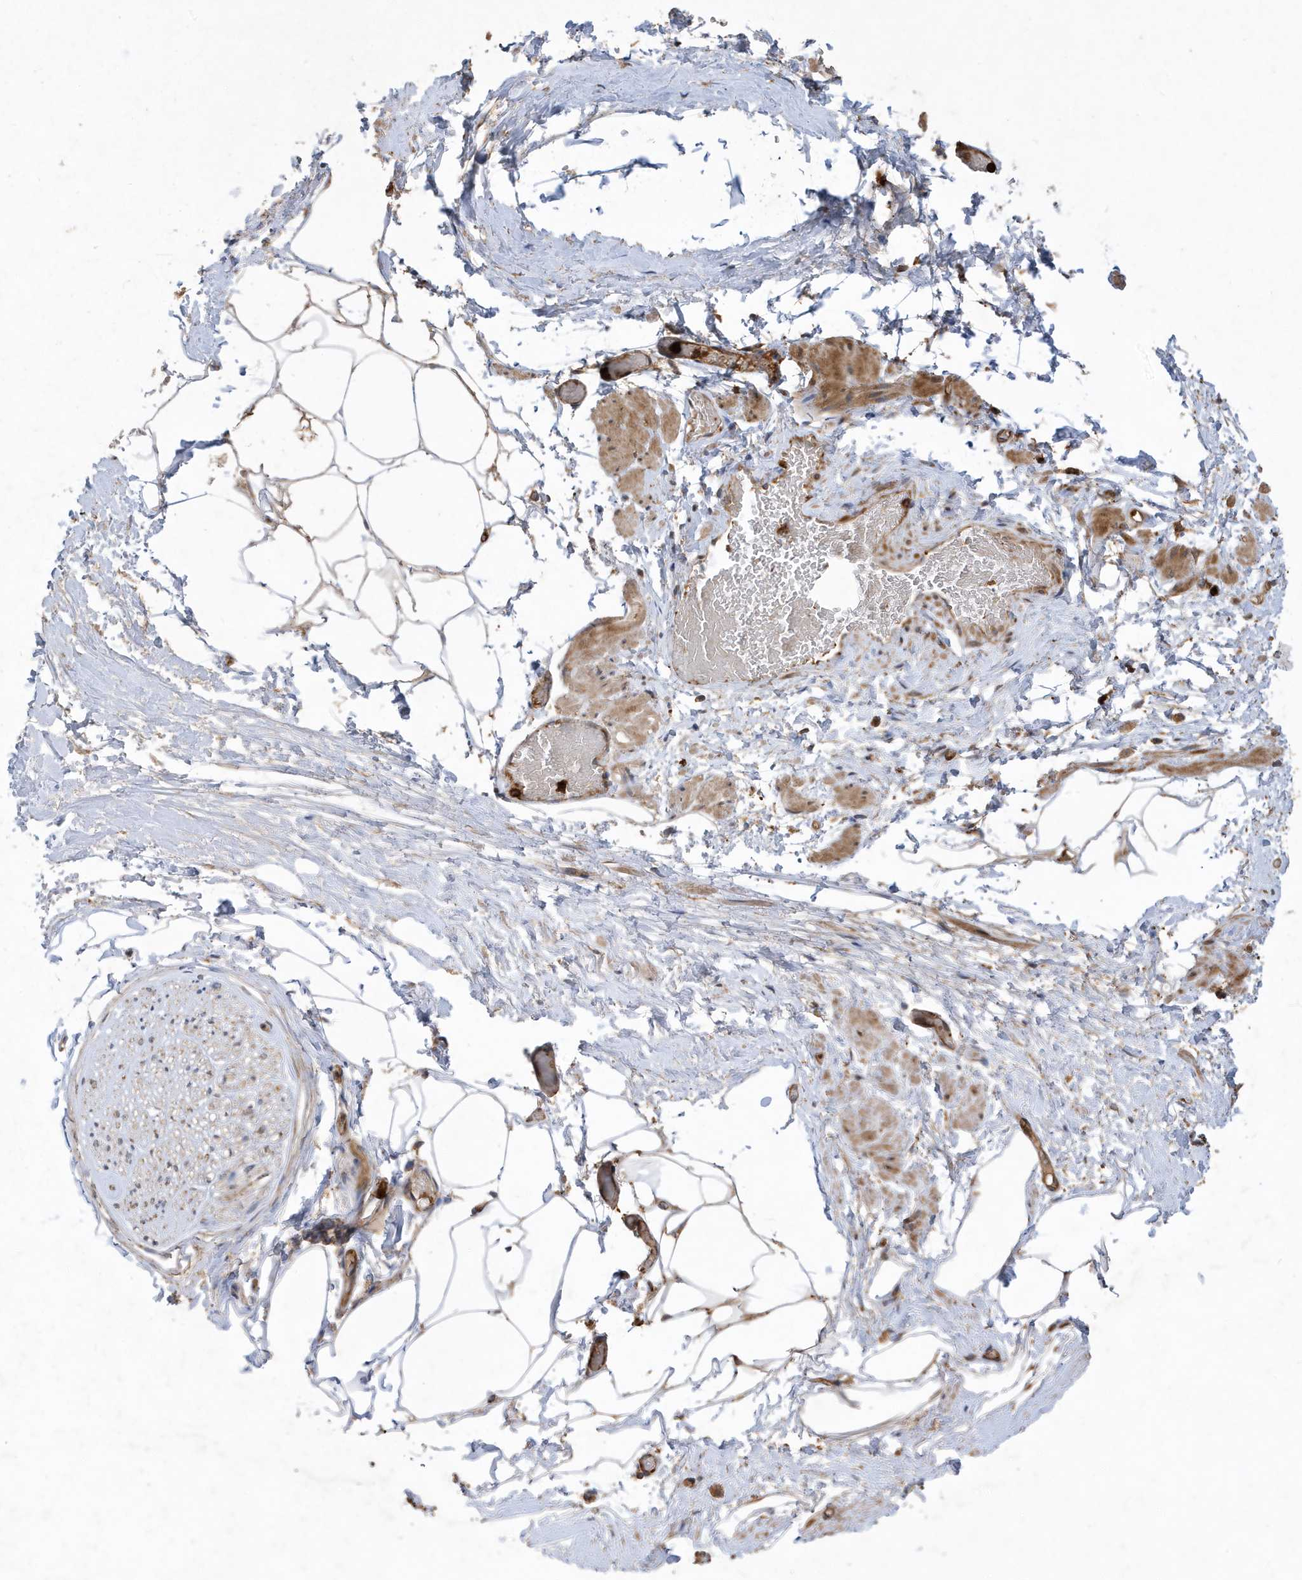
{"staining": {"intensity": "moderate", "quantity": "25%-75%", "location": "cytoplasmic/membranous"}, "tissue": "adipose tissue", "cell_type": "Adipocytes", "image_type": "normal", "snomed": [{"axis": "morphology", "description": "Normal tissue, NOS"}, {"axis": "morphology", "description": "Adenocarcinoma, Low grade"}, {"axis": "topography", "description": "Prostate"}, {"axis": "topography", "description": "Peripheral nerve tissue"}], "caption": "Brown immunohistochemical staining in benign adipose tissue shows moderate cytoplasmic/membranous staining in approximately 25%-75% of adipocytes. (DAB IHC with brightfield microscopy, high magnification).", "gene": "LAPTM4A", "patient": {"sex": "male", "age": 63}}